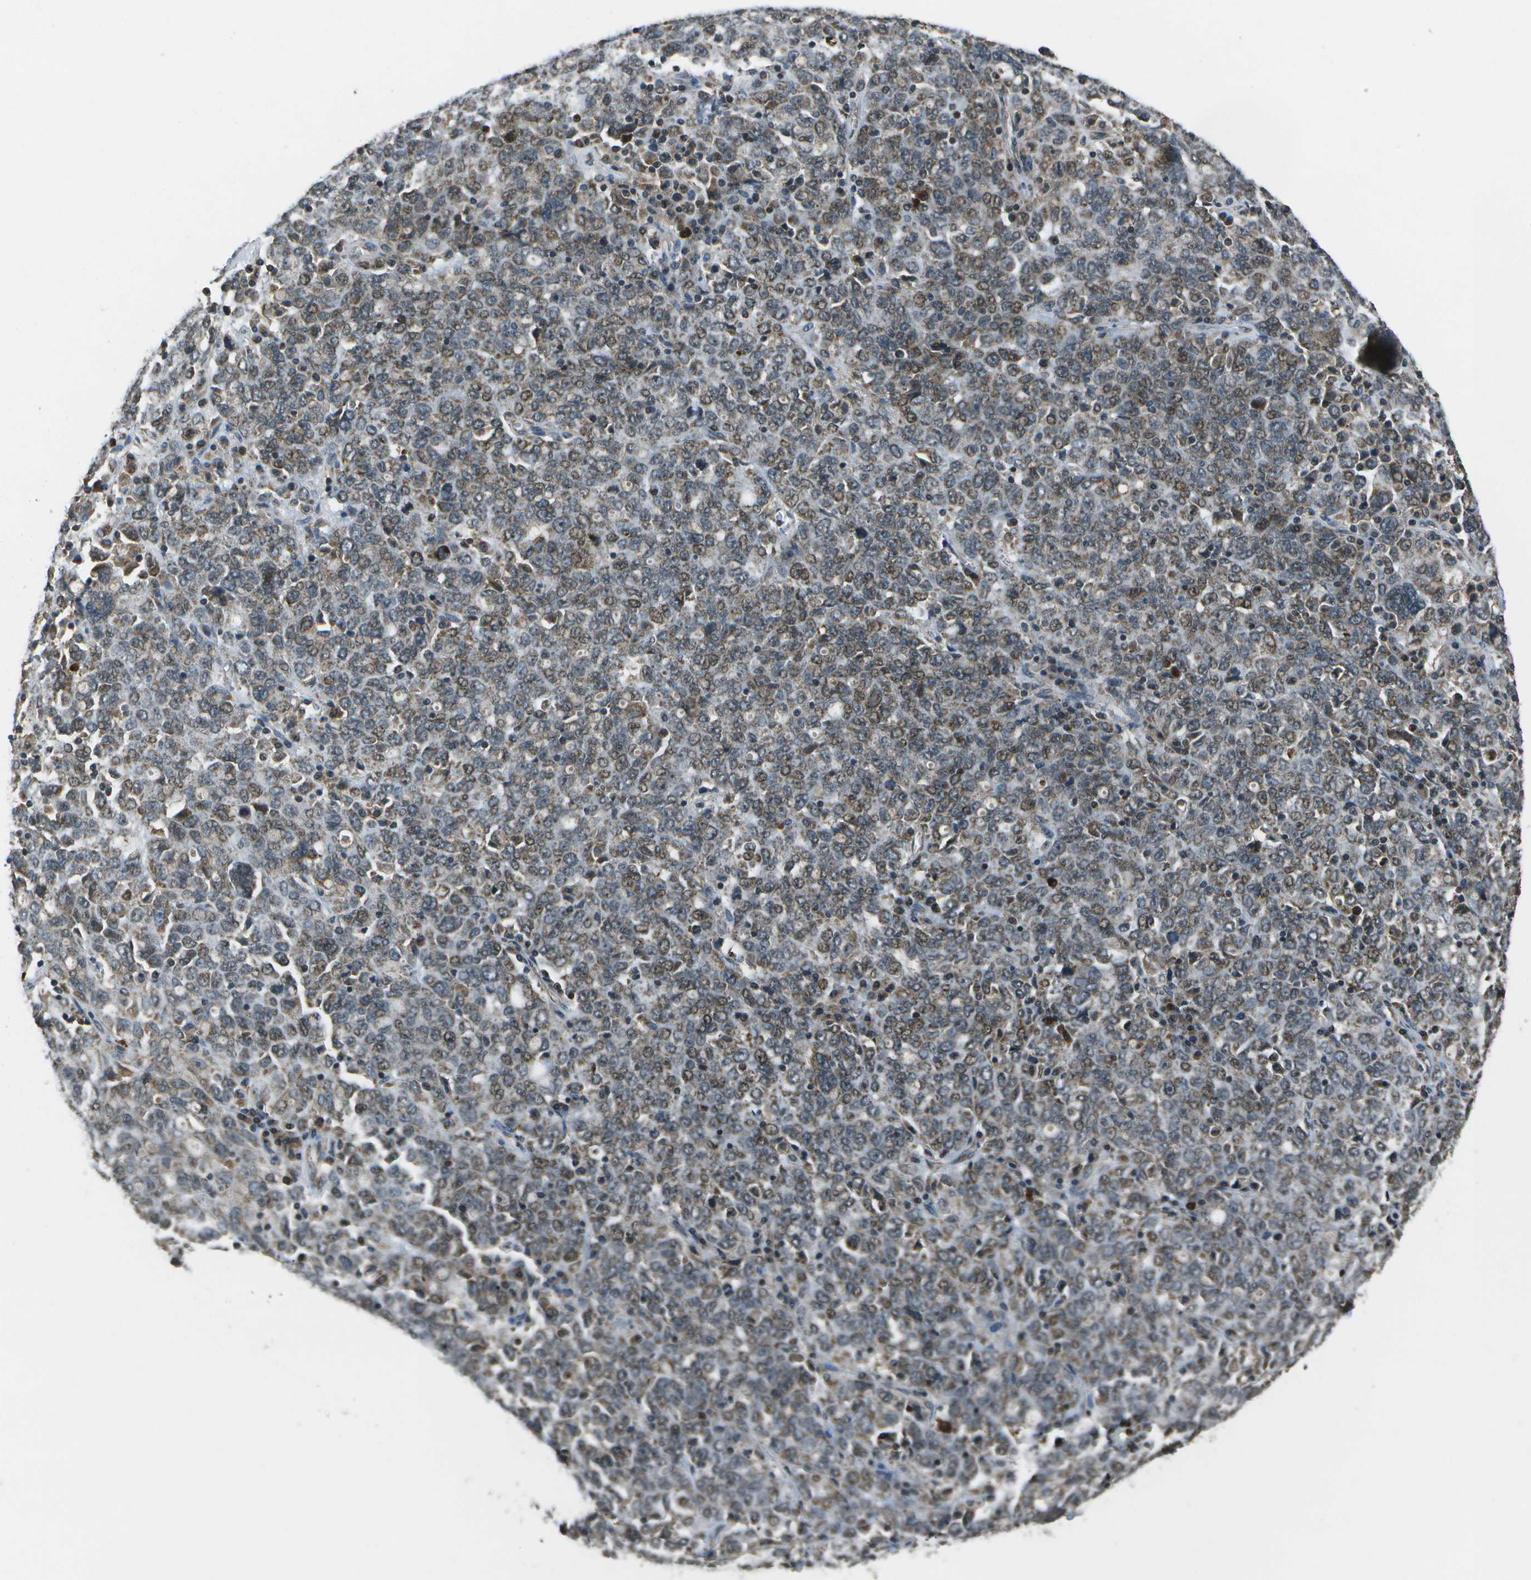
{"staining": {"intensity": "moderate", "quantity": "25%-75%", "location": "cytoplasmic/membranous,nuclear"}, "tissue": "ovarian cancer", "cell_type": "Tumor cells", "image_type": "cancer", "snomed": [{"axis": "morphology", "description": "Carcinoma, endometroid"}, {"axis": "topography", "description": "Ovary"}], "caption": "The photomicrograph shows a brown stain indicating the presence of a protein in the cytoplasmic/membranous and nuclear of tumor cells in ovarian endometroid carcinoma.", "gene": "EIF2AK1", "patient": {"sex": "female", "age": 62}}